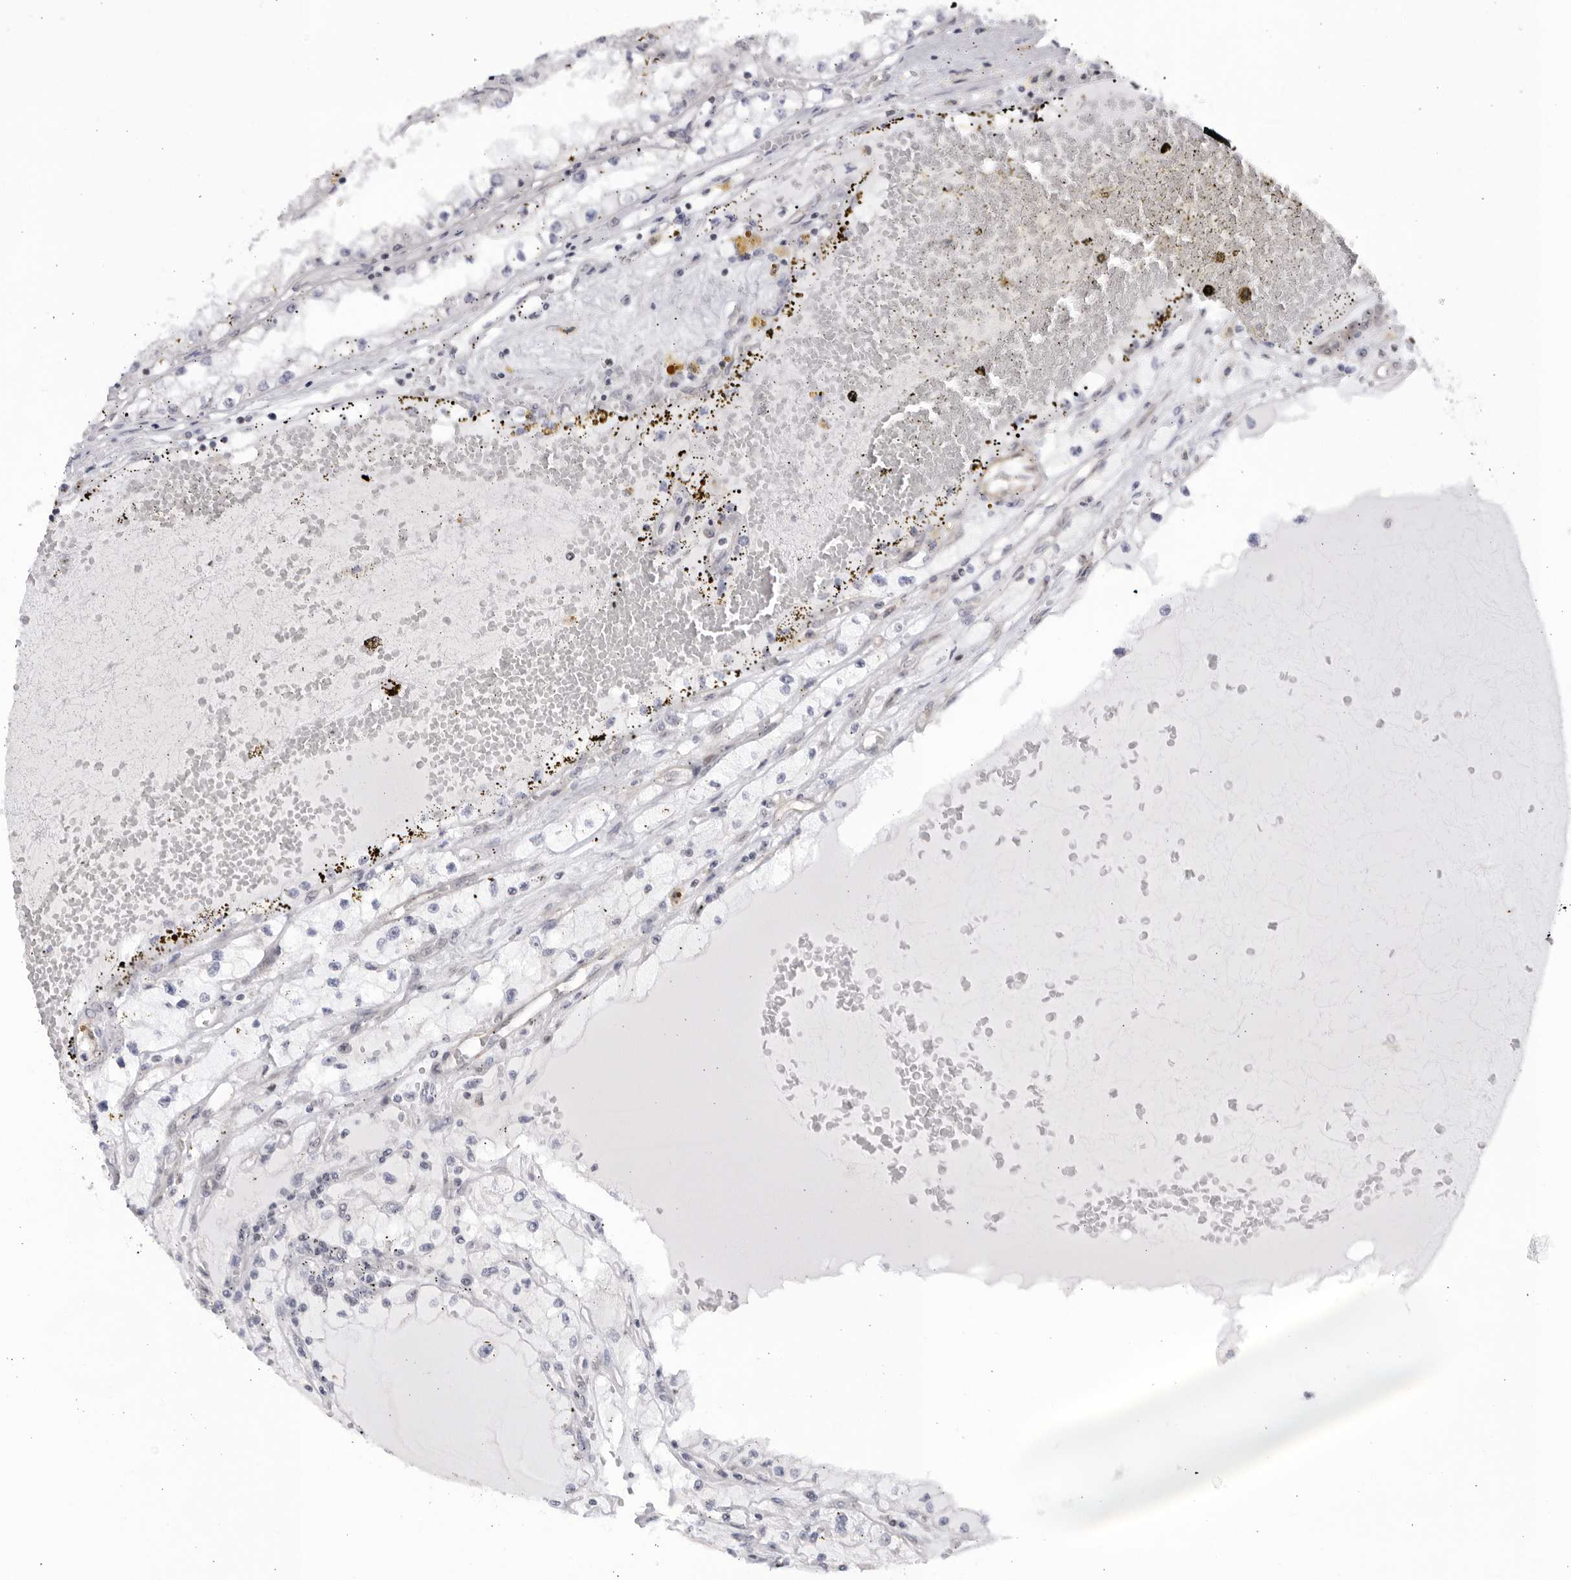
{"staining": {"intensity": "negative", "quantity": "none", "location": "none"}, "tissue": "renal cancer", "cell_type": "Tumor cells", "image_type": "cancer", "snomed": [{"axis": "morphology", "description": "Adenocarcinoma, NOS"}, {"axis": "topography", "description": "Kidney"}], "caption": "Tumor cells show no significant staining in renal cancer (adenocarcinoma).", "gene": "CNBD1", "patient": {"sex": "male", "age": 56}}